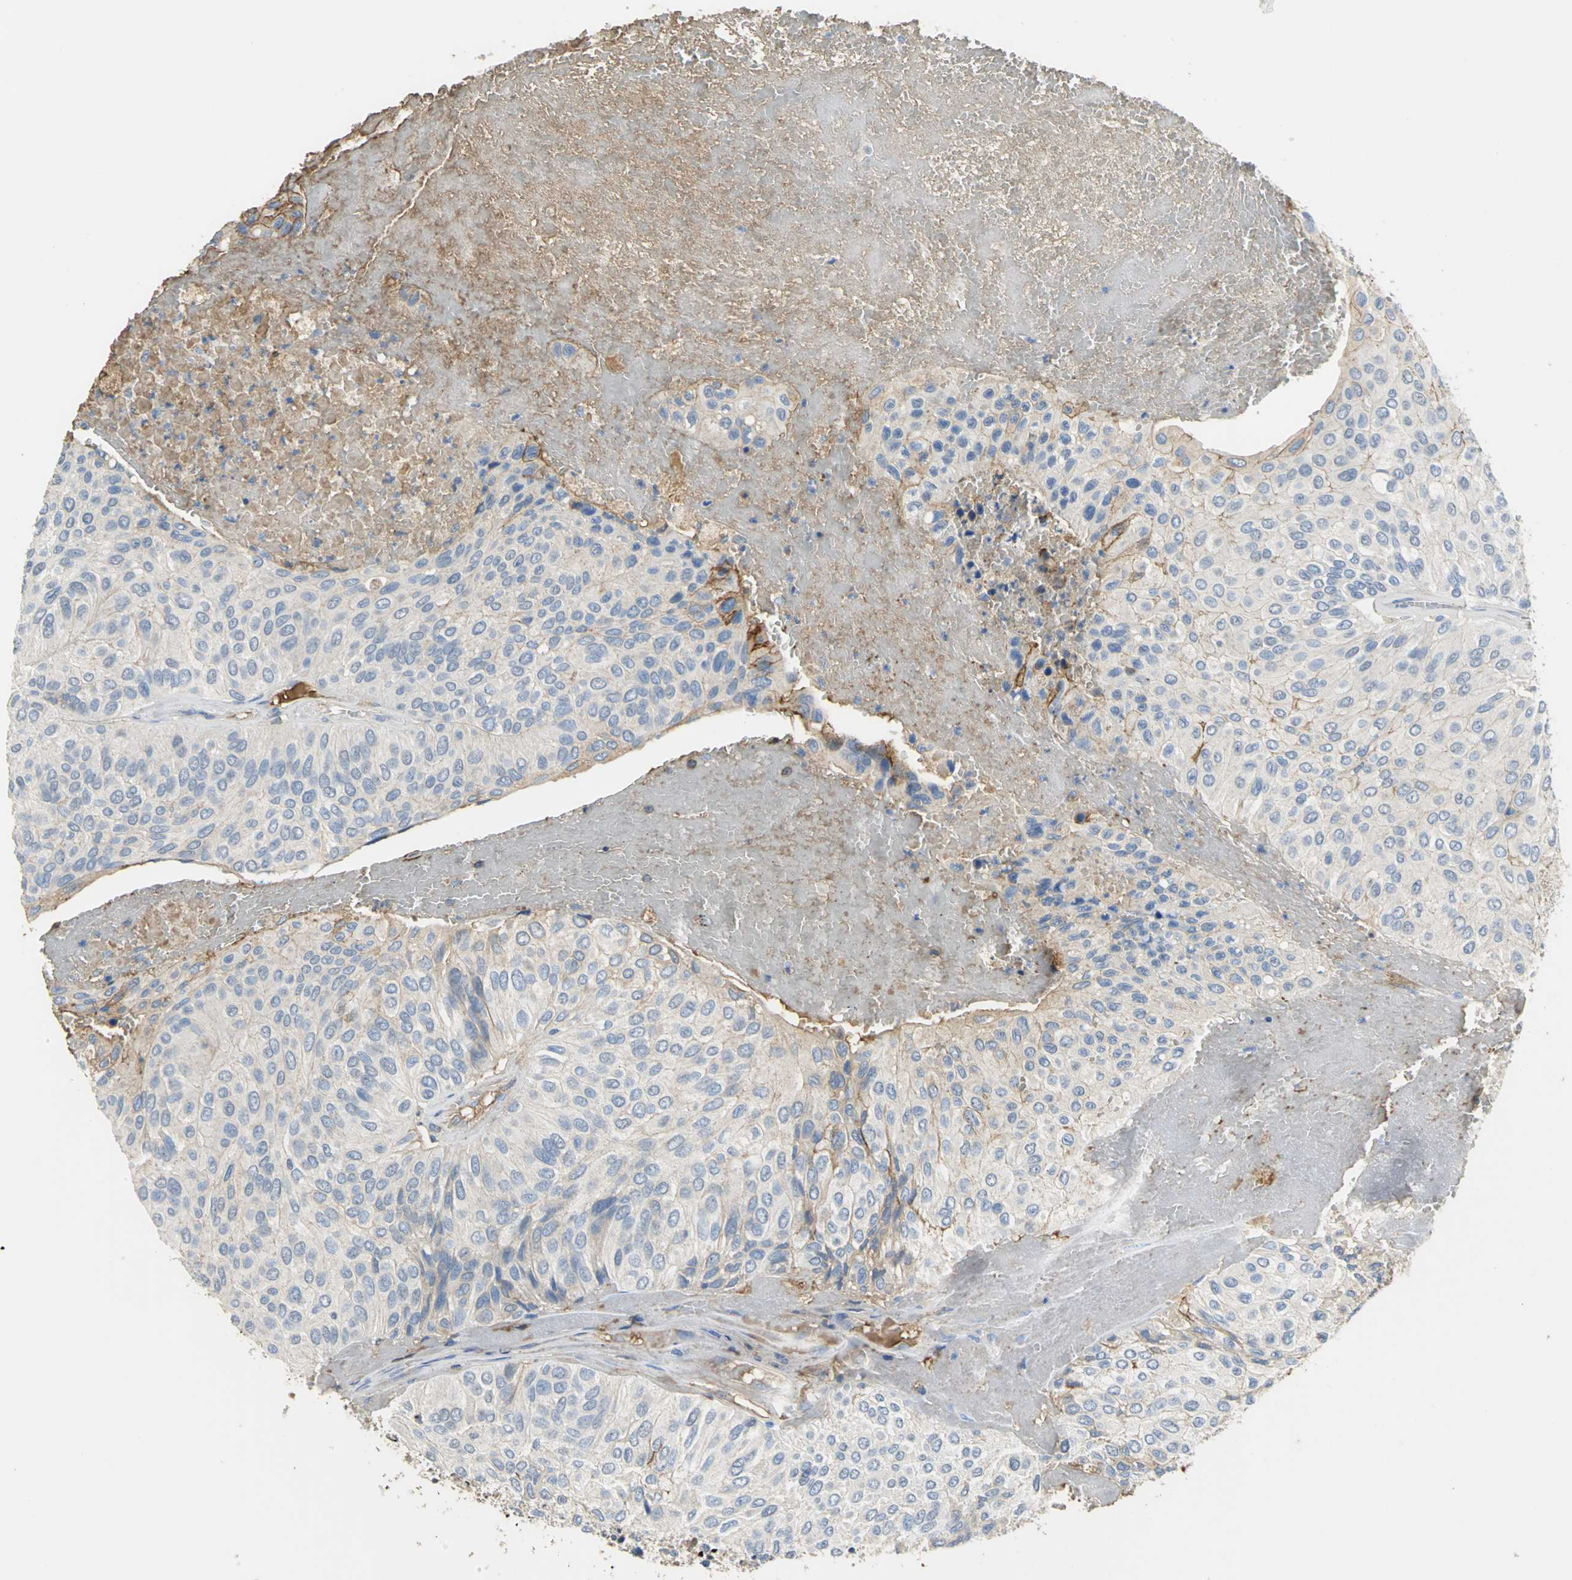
{"staining": {"intensity": "strong", "quantity": "<25%", "location": "cytoplasmic/membranous"}, "tissue": "urothelial cancer", "cell_type": "Tumor cells", "image_type": "cancer", "snomed": [{"axis": "morphology", "description": "Urothelial carcinoma, High grade"}, {"axis": "topography", "description": "Urinary bladder"}], "caption": "This is an image of immunohistochemistry staining of urothelial cancer, which shows strong positivity in the cytoplasmic/membranous of tumor cells.", "gene": "GYG2", "patient": {"sex": "male", "age": 66}}